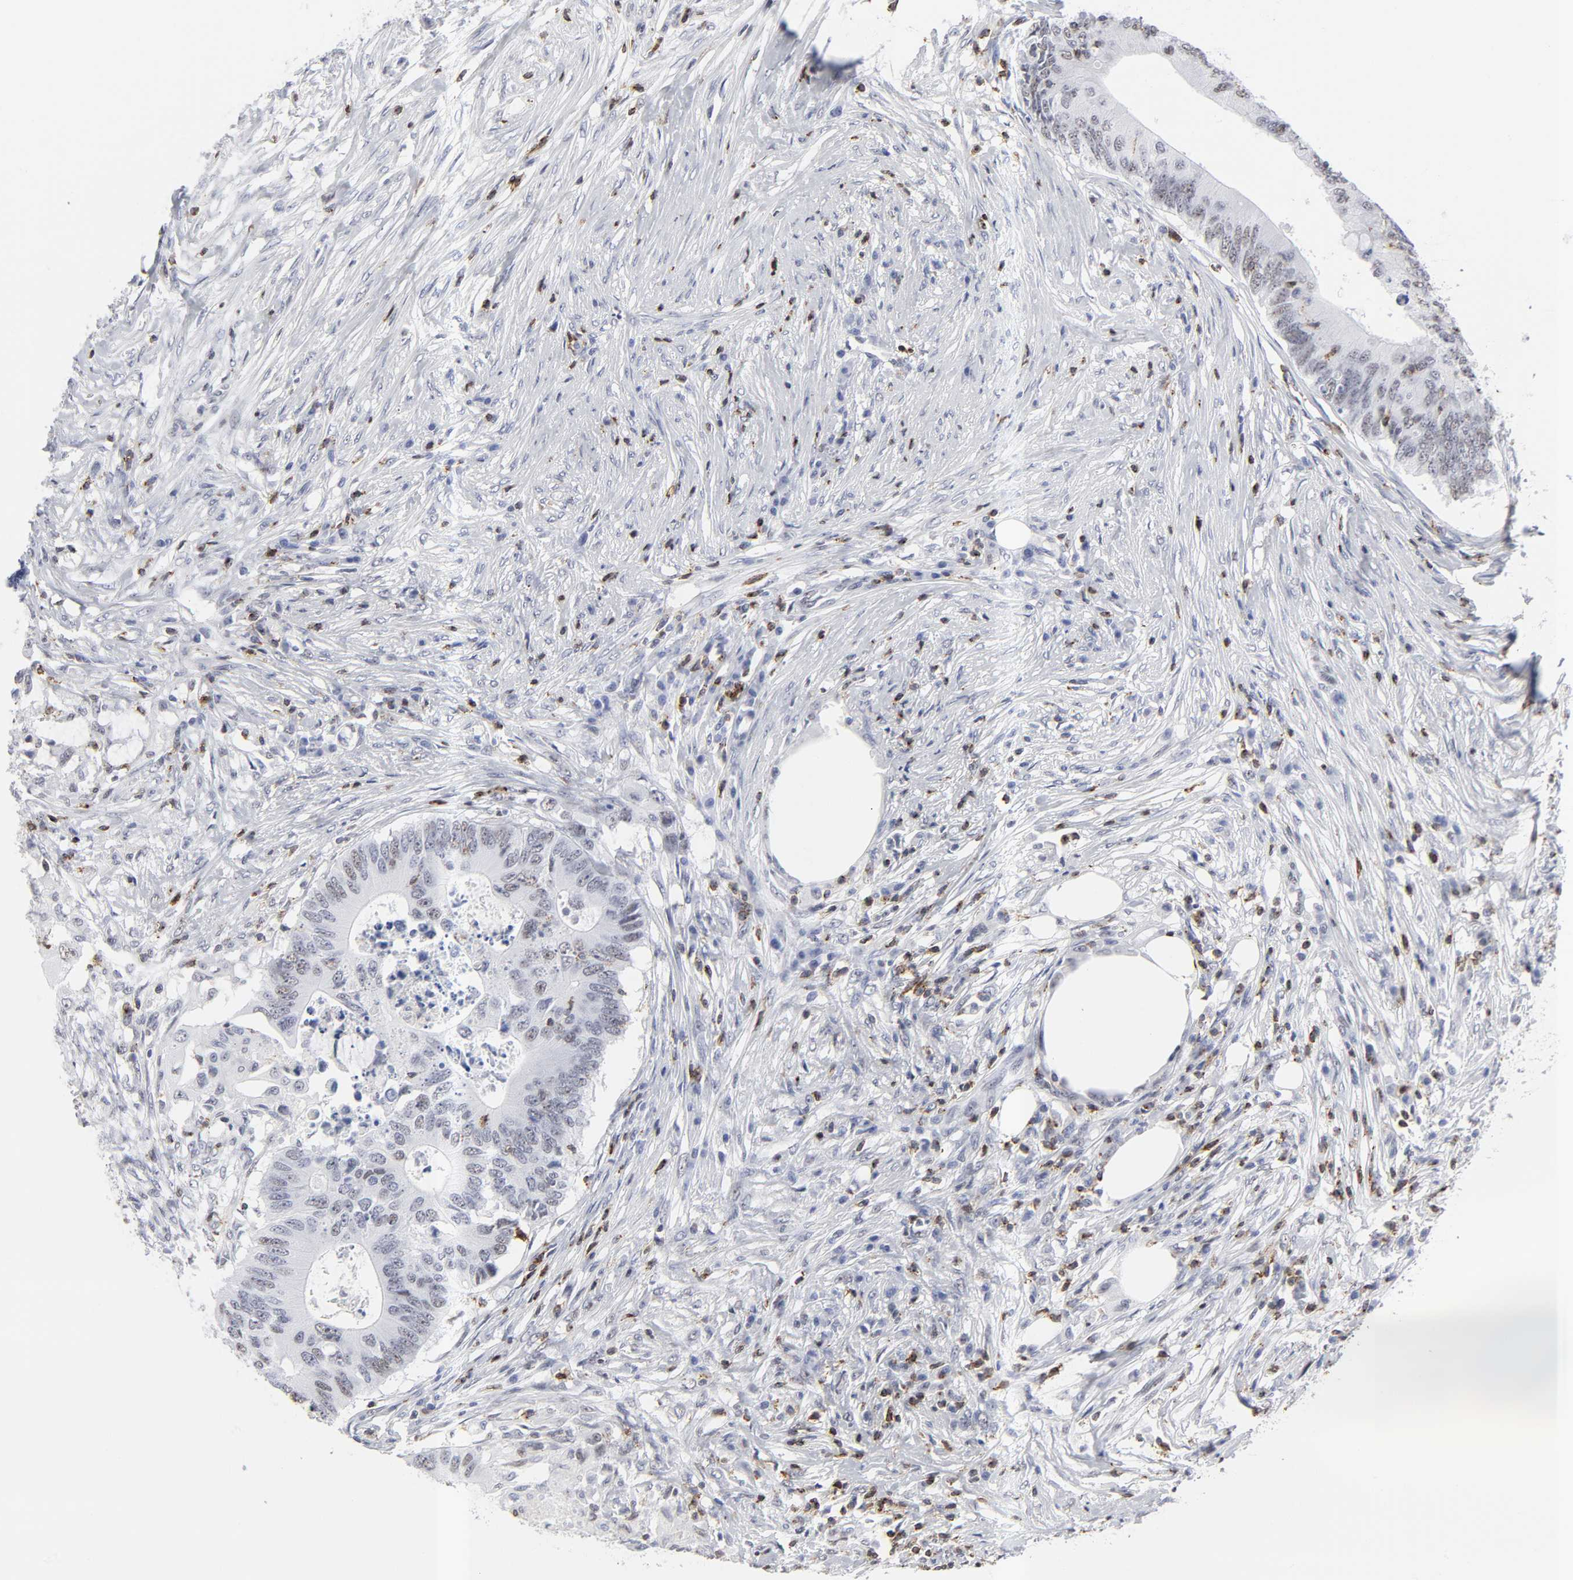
{"staining": {"intensity": "weak", "quantity": "<25%", "location": "nuclear"}, "tissue": "colorectal cancer", "cell_type": "Tumor cells", "image_type": "cancer", "snomed": [{"axis": "morphology", "description": "Adenocarcinoma, NOS"}, {"axis": "topography", "description": "Colon"}], "caption": "Immunohistochemistry (IHC) image of neoplastic tissue: colorectal adenocarcinoma stained with DAB (3,3'-diaminobenzidine) reveals no significant protein positivity in tumor cells.", "gene": "CD2", "patient": {"sex": "male", "age": 71}}